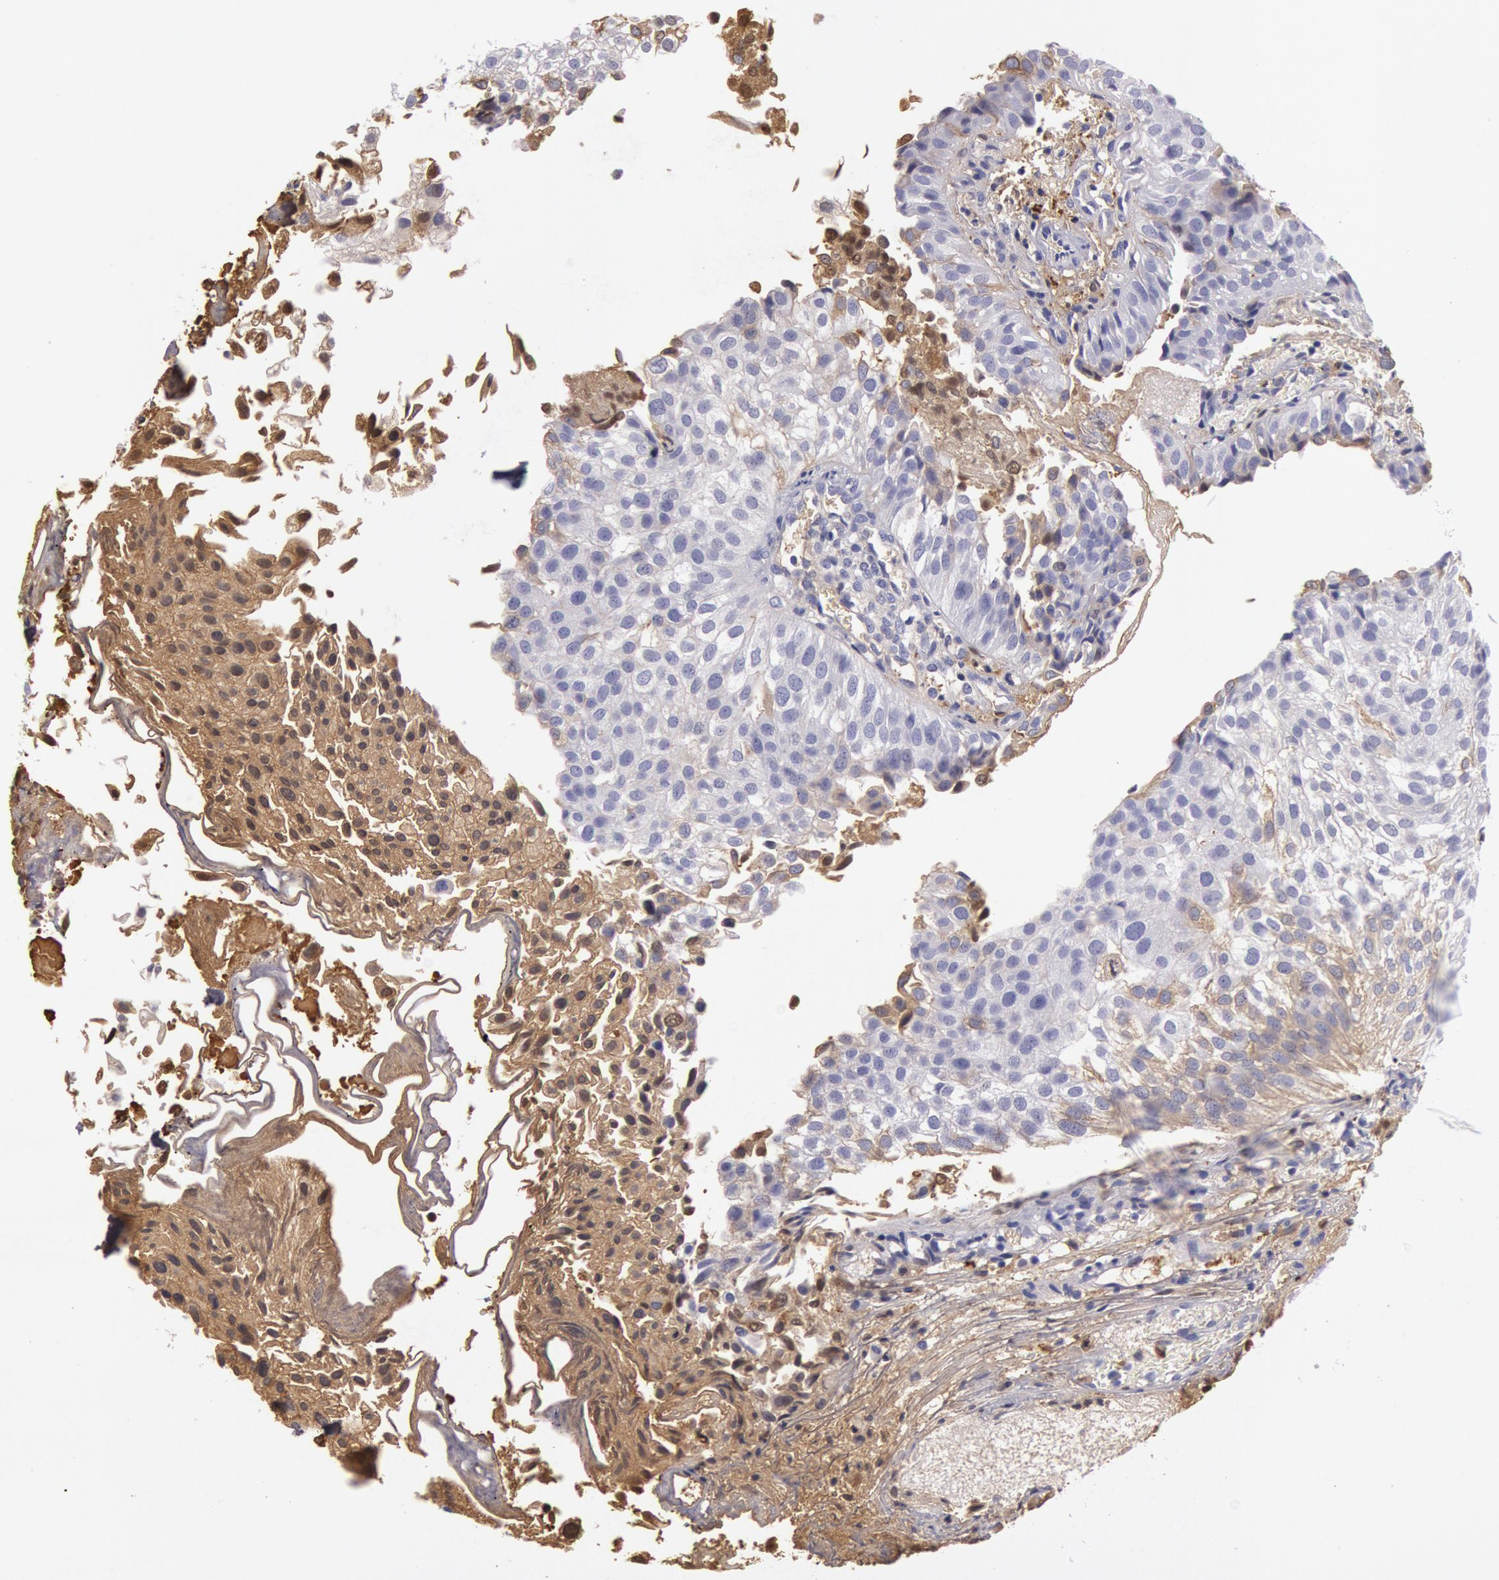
{"staining": {"intensity": "weak", "quantity": "<25%", "location": "cytoplasmic/membranous"}, "tissue": "urothelial cancer", "cell_type": "Tumor cells", "image_type": "cancer", "snomed": [{"axis": "morphology", "description": "Urothelial carcinoma, Low grade"}, {"axis": "topography", "description": "Urinary bladder"}], "caption": "This is an immunohistochemistry (IHC) micrograph of low-grade urothelial carcinoma. There is no staining in tumor cells.", "gene": "IGHG1", "patient": {"sex": "female", "age": 89}}